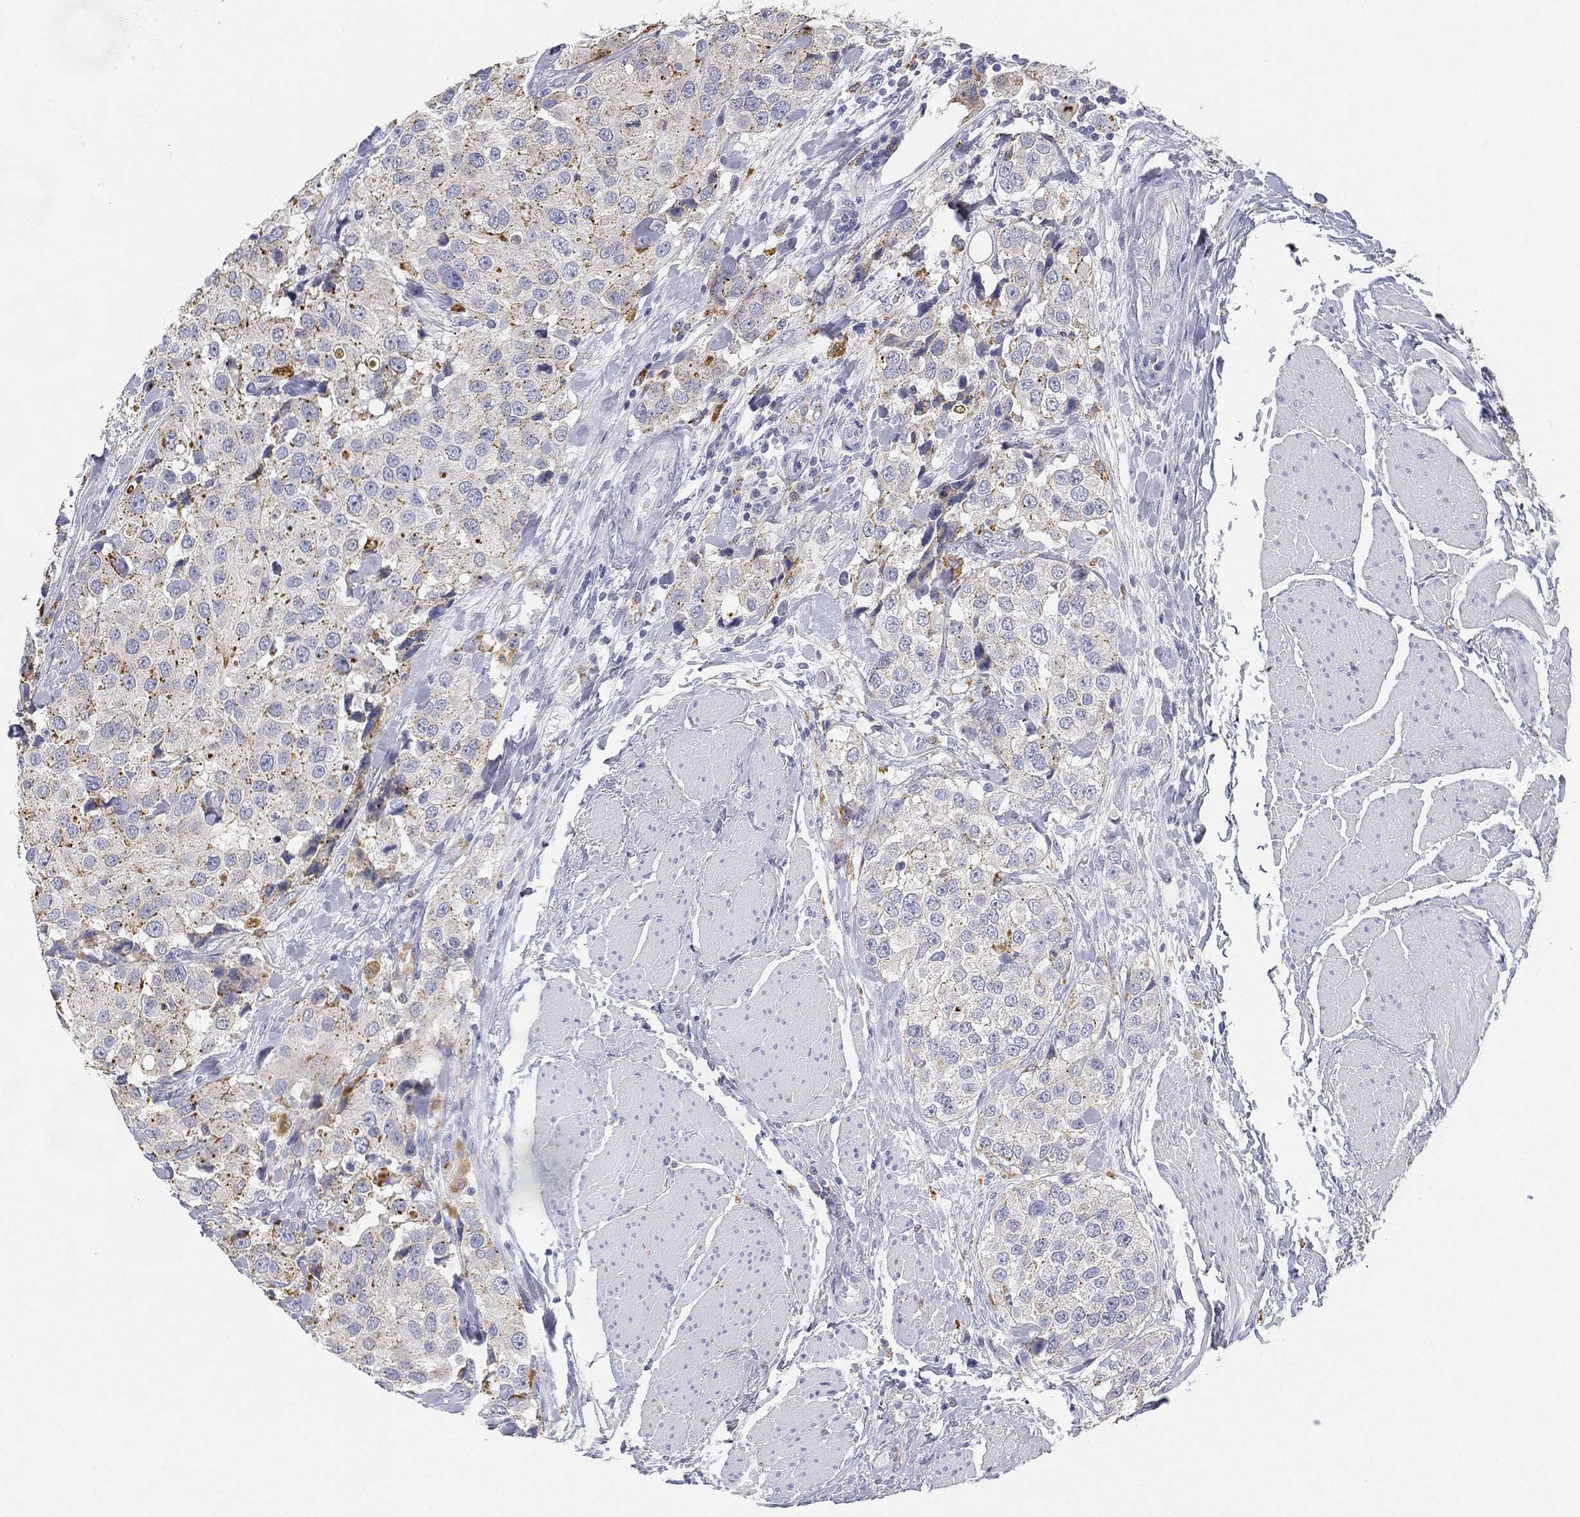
{"staining": {"intensity": "weak", "quantity": "<25%", "location": "cytoplasmic/membranous"}, "tissue": "urothelial cancer", "cell_type": "Tumor cells", "image_type": "cancer", "snomed": [{"axis": "morphology", "description": "Urothelial carcinoma, High grade"}, {"axis": "topography", "description": "Urinary bladder"}], "caption": "An IHC micrograph of urothelial cancer is shown. There is no staining in tumor cells of urothelial cancer. (Stains: DAB (3,3'-diaminobenzidine) IHC with hematoxylin counter stain, Microscopy: brightfield microscopy at high magnification).", "gene": "NPC2", "patient": {"sex": "female", "age": 64}}